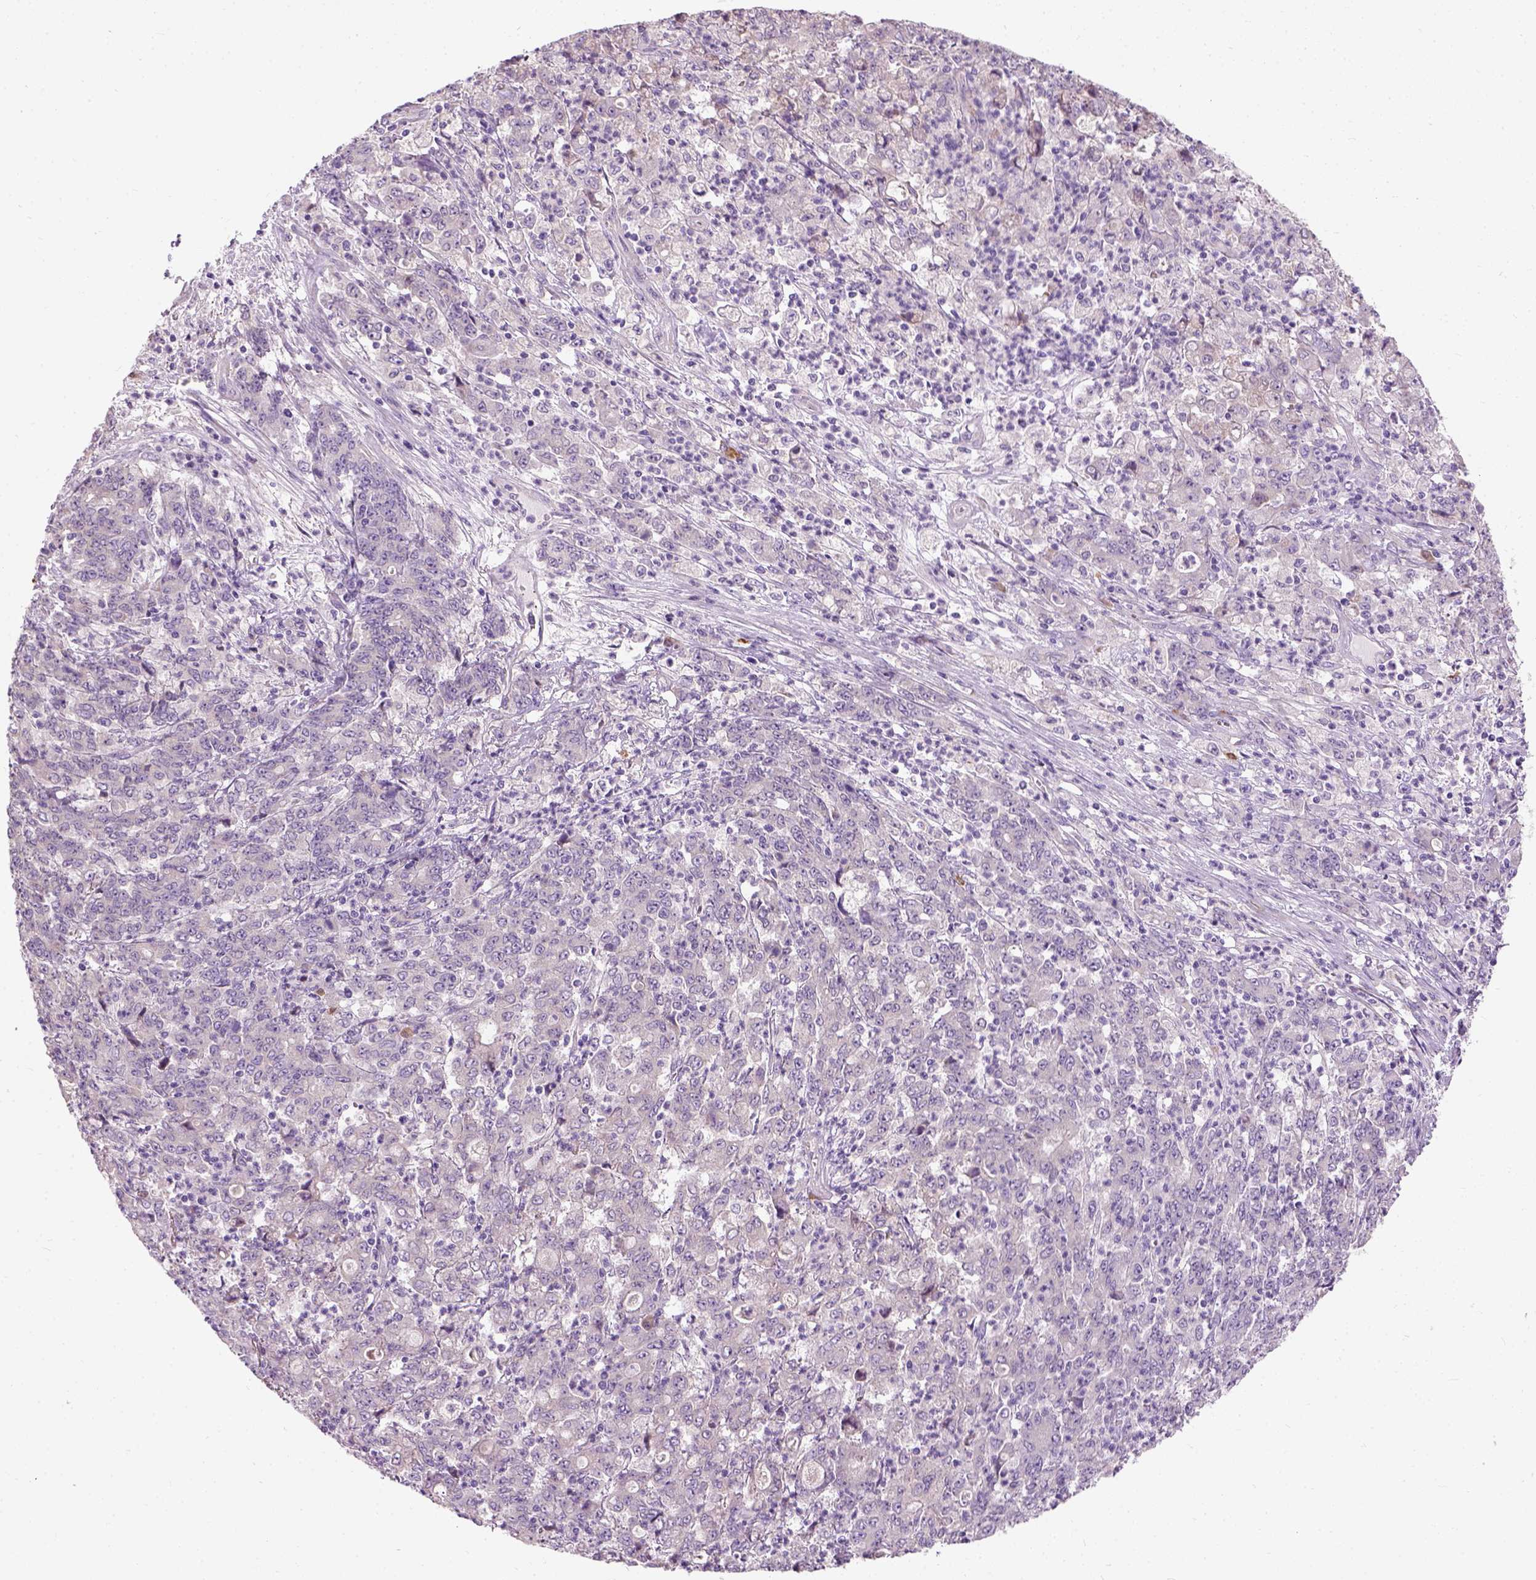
{"staining": {"intensity": "negative", "quantity": "none", "location": "none"}, "tissue": "stomach cancer", "cell_type": "Tumor cells", "image_type": "cancer", "snomed": [{"axis": "morphology", "description": "Adenocarcinoma, NOS"}, {"axis": "topography", "description": "Stomach, lower"}], "caption": "Human adenocarcinoma (stomach) stained for a protein using IHC displays no staining in tumor cells.", "gene": "TRIM72", "patient": {"sex": "female", "age": 71}}